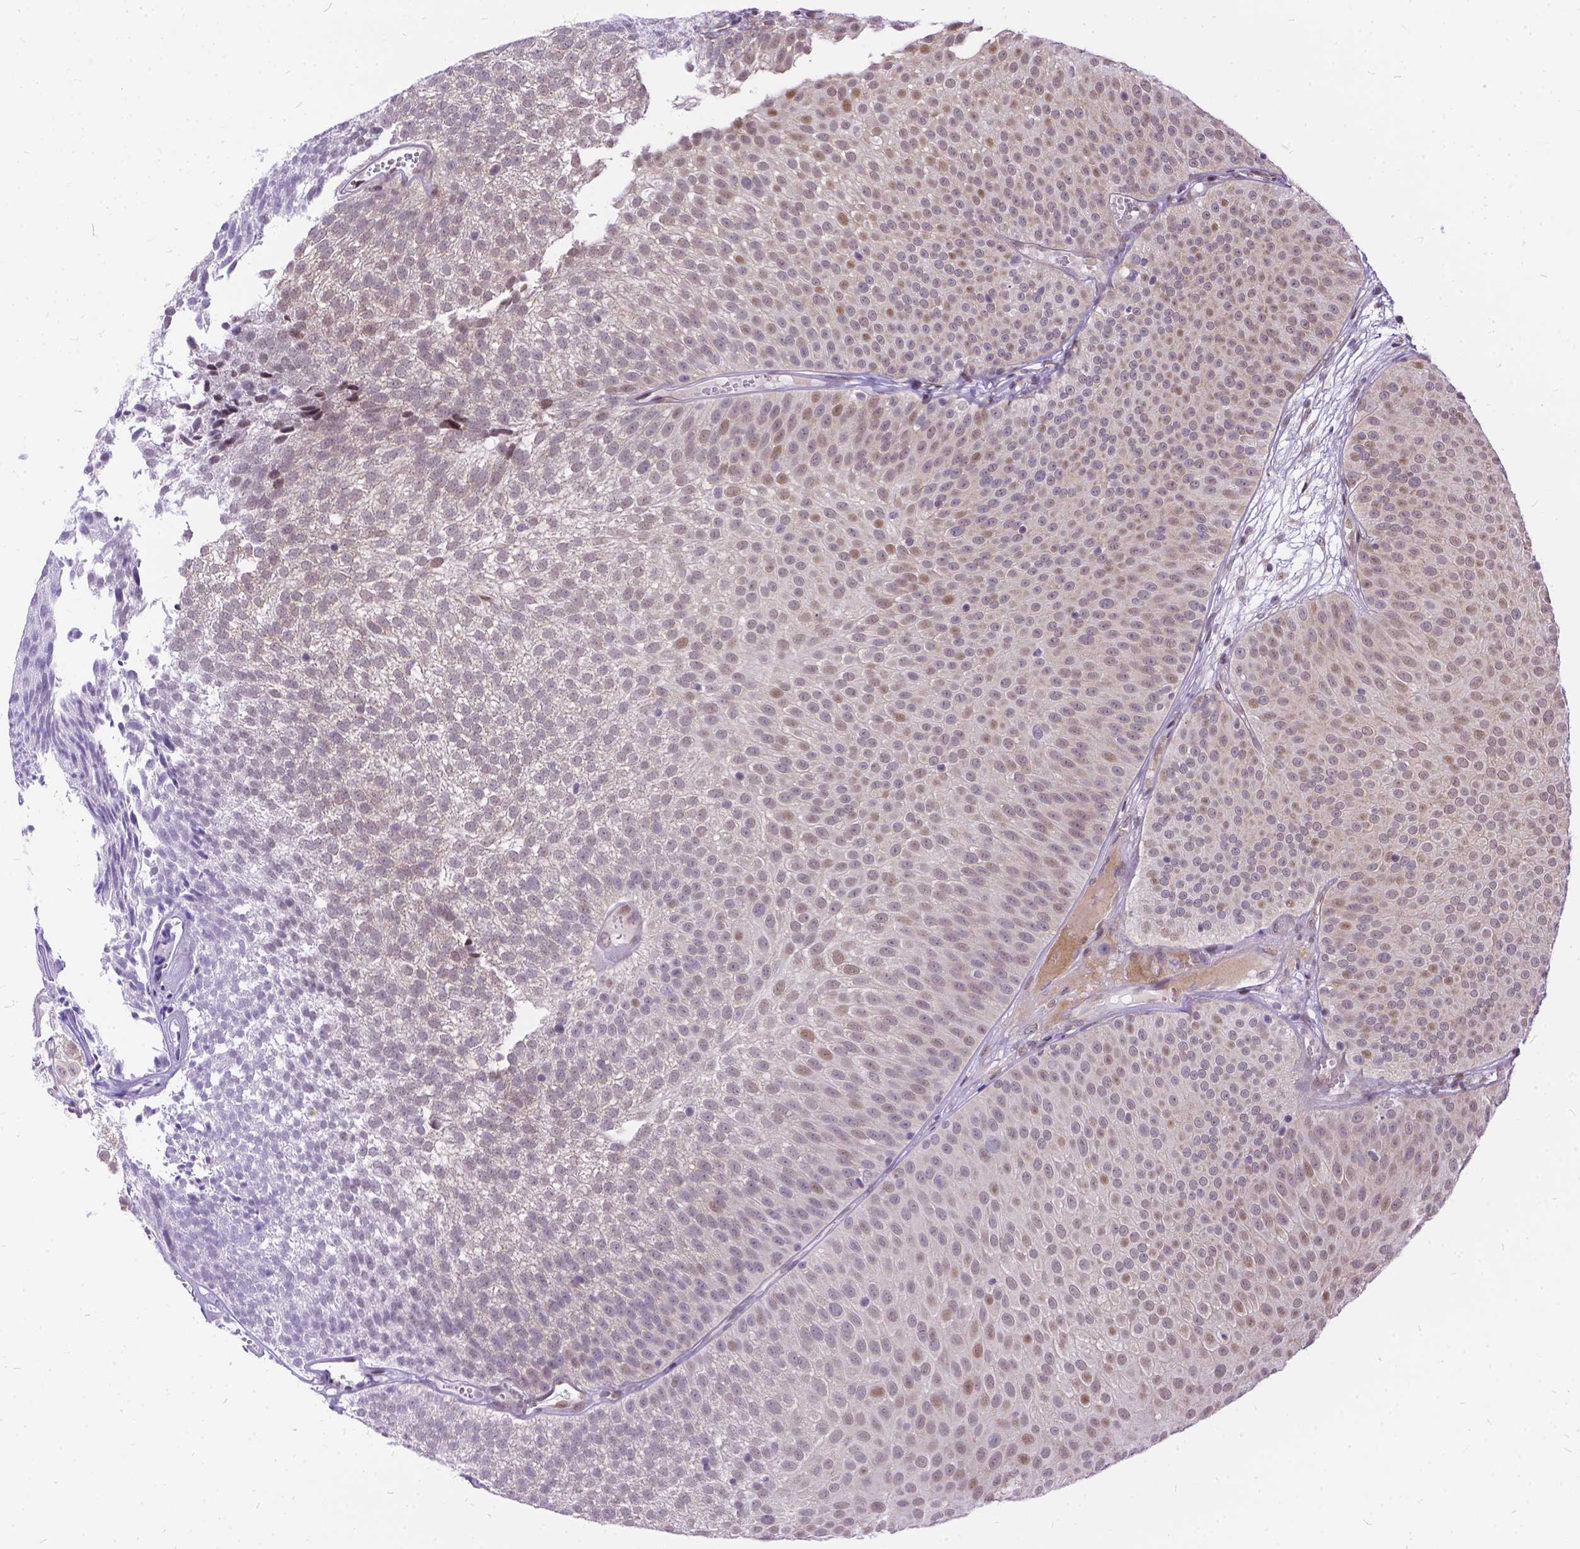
{"staining": {"intensity": "weak", "quantity": "25%-75%", "location": "cytoplasmic/membranous,nuclear"}, "tissue": "urothelial cancer", "cell_type": "Tumor cells", "image_type": "cancer", "snomed": [{"axis": "morphology", "description": "Urothelial carcinoma, Low grade"}, {"axis": "topography", "description": "Urinary bladder"}], "caption": "Protein staining displays weak cytoplasmic/membranous and nuclear expression in about 25%-75% of tumor cells in urothelial carcinoma (low-grade).", "gene": "FAM124B", "patient": {"sex": "male", "age": 52}}